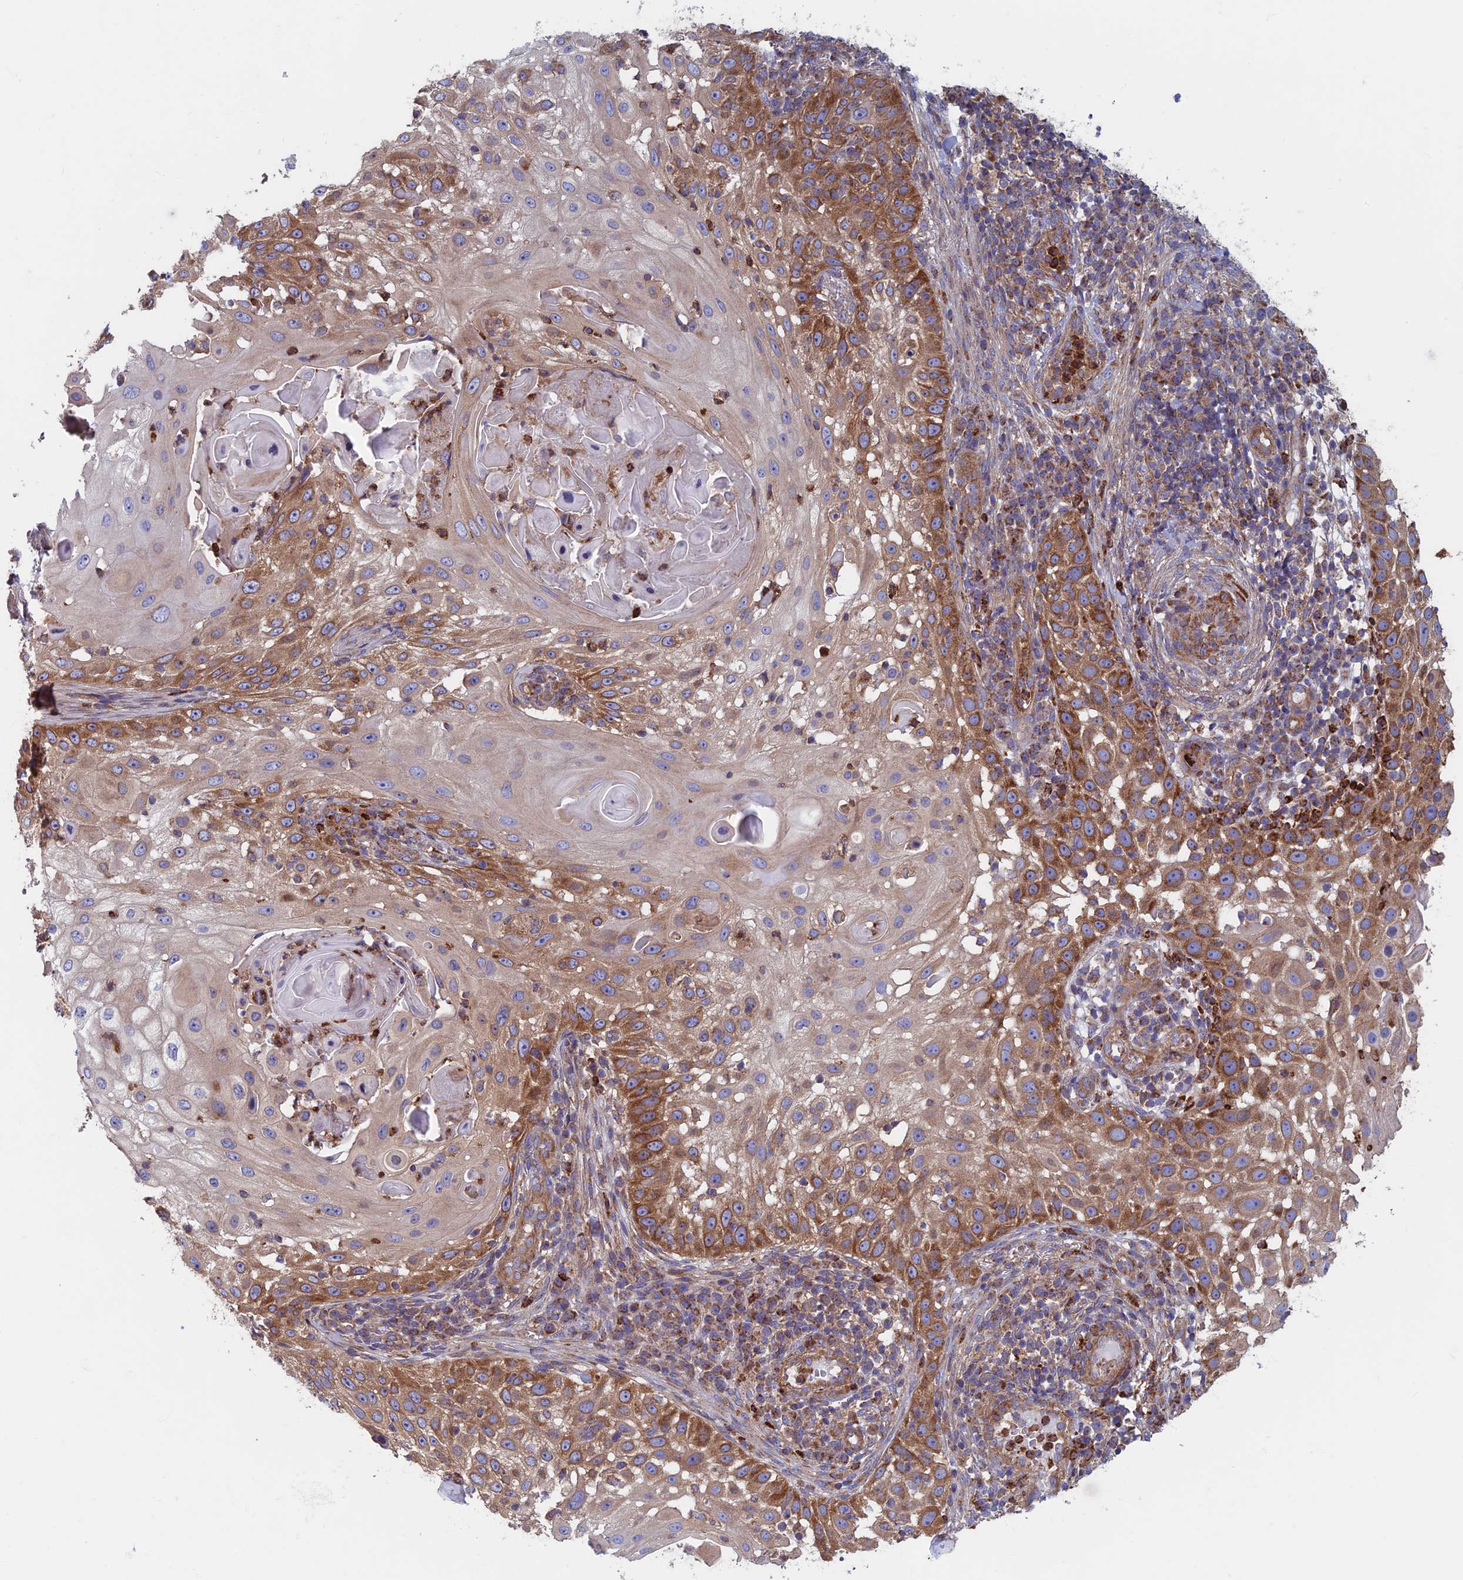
{"staining": {"intensity": "moderate", "quantity": "25%-75%", "location": "cytoplasmic/membranous"}, "tissue": "skin cancer", "cell_type": "Tumor cells", "image_type": "cancer", "snomed": [{"axis": "morphology", "description": "Squamous cell carcinoma, NOS"}, {"axis": "topography", "description": "Skin"}], "caption": "Protein expression analysis of human skin cancer (squamous cell carcinoma) reveals moderate cytoplasmic/membranous positivity in about 25%-75% of tumor cells.", "gene": "DNM1L", "patient": {"sex": "female", "age": 44}}